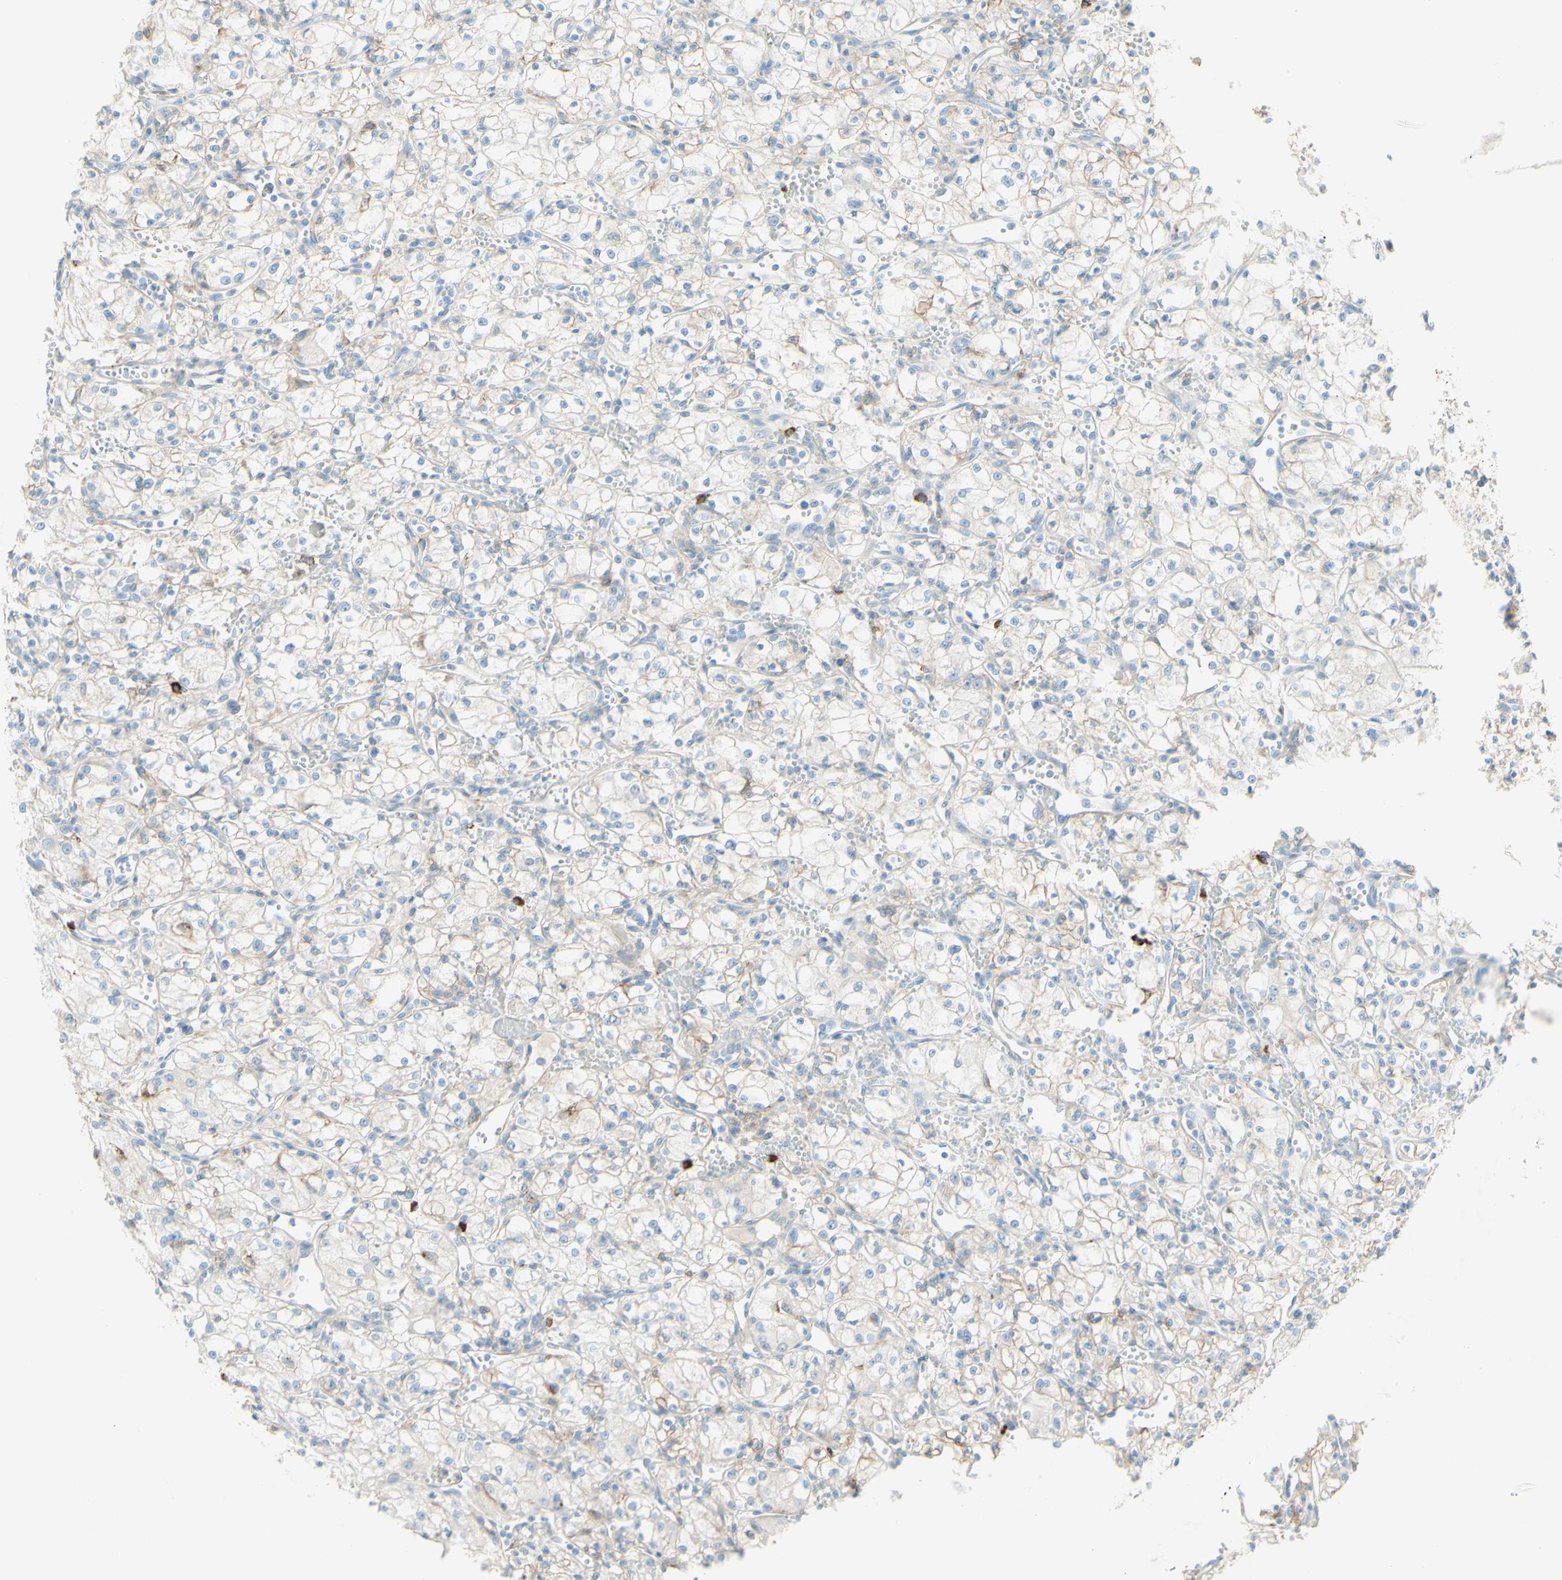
{"staining": {"intensity": "weak", "quantity": "25%-75%", "location": "cytoplasmic/membranous"}, "tissue": "renal cancer", "cell_type": "Tumor cells", "image_type": "cancer", "snomed": [{"axis": "morphology", "description": "Normal tissue, NOS"}, {"axis": "morphology", "description": "Adenocarcinoma, NOS"}, {"axis": "topography", "description": "Kidney"}], "caption": "Protein analysis of renal adenocarcinoma tissue shows weak cytoplasmic/membranous positivity in about 25%-75% of tumor cells.", "gene": "ALCAM", "patient": {"sex": "male", "age": 59}}